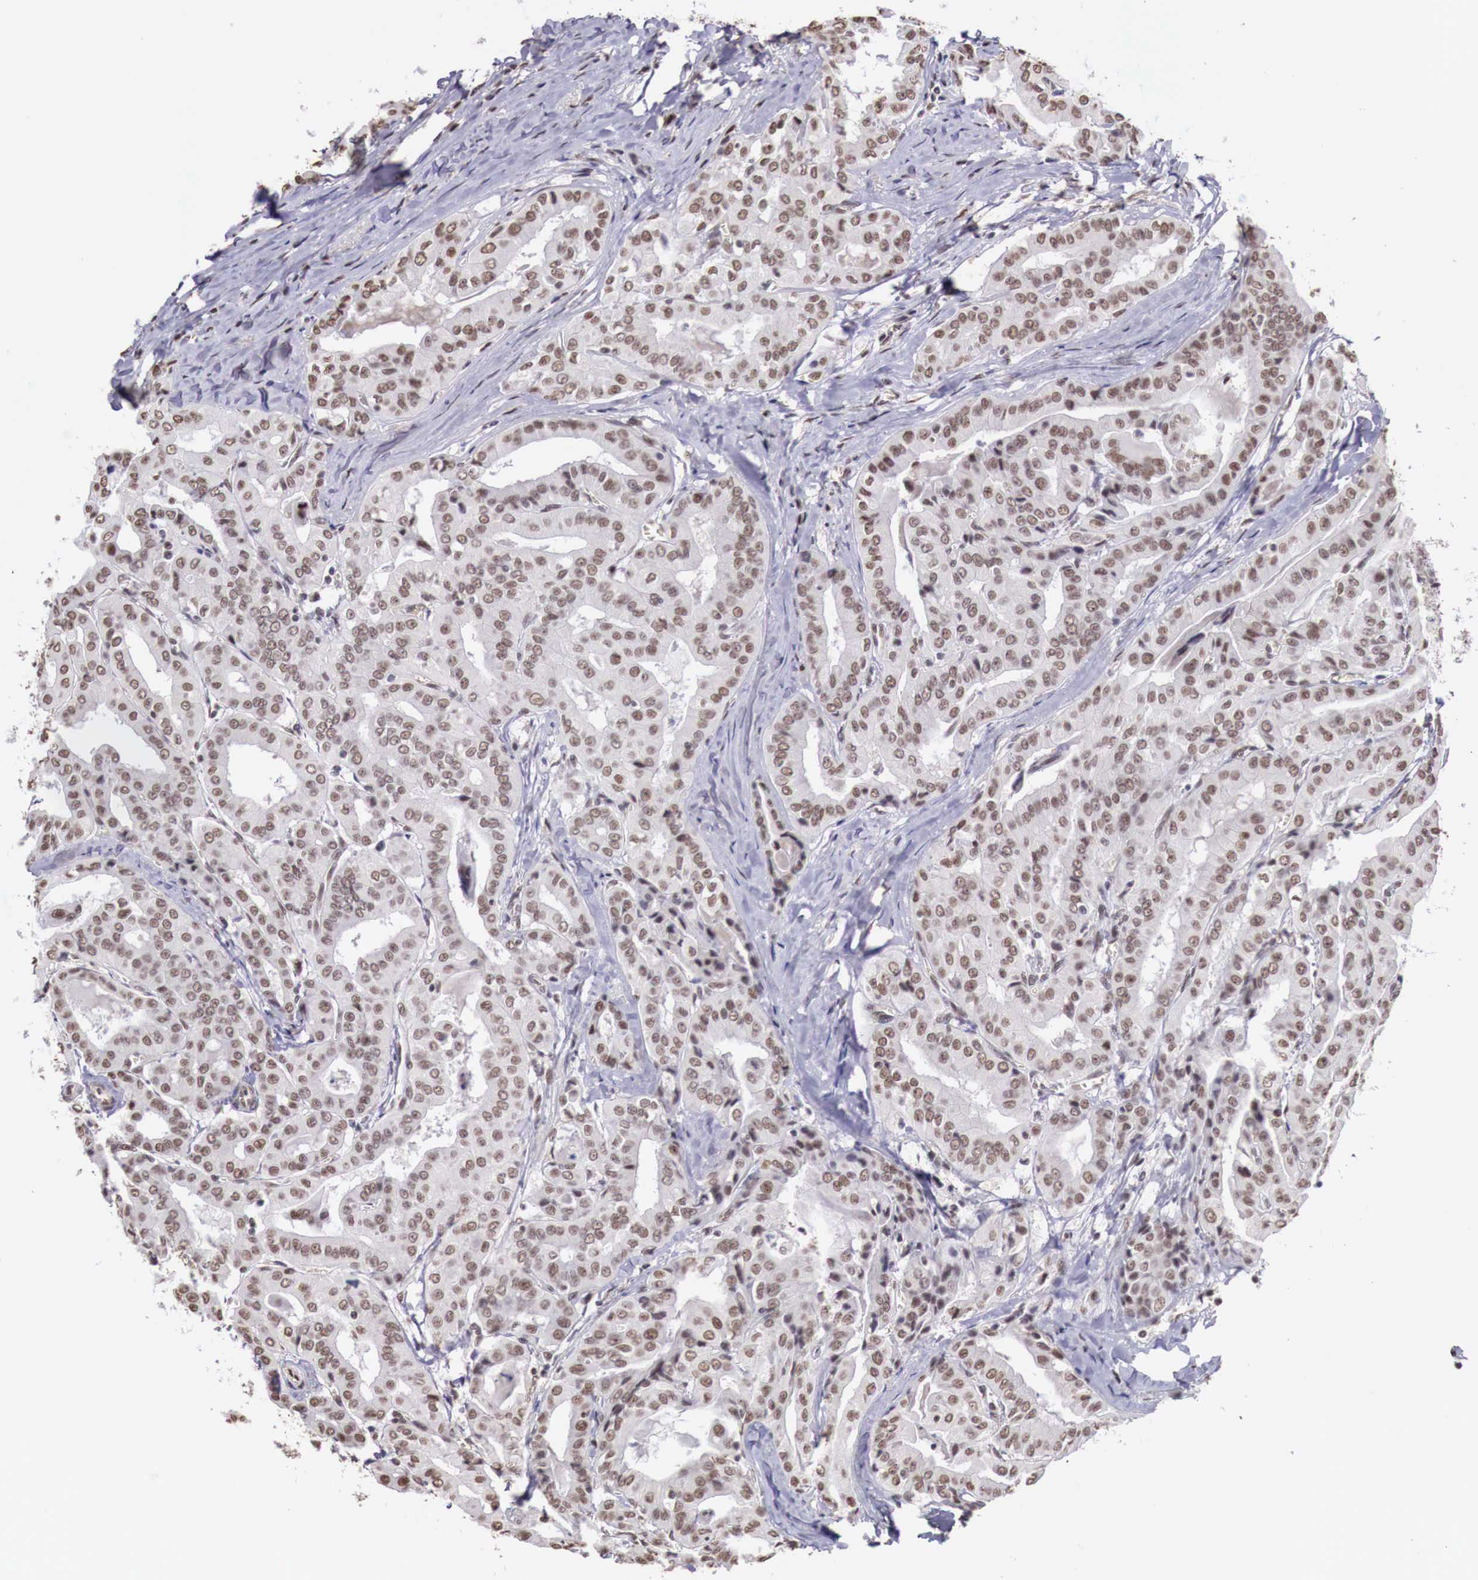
{"staining": {"intensity": "moderate", "quantity": ">75%", "location": "nuclear"}, "tissue": "thyroid cancer", "cell_type": "Tumor cells", "image_type": "cancer", "snomed": [{"axis": "morphology", "description": "Papillary adenocarcinoma, NOS"}, {"axis": "topography", "description": "Thyroid gland"}], "caption": "Tumor cells exhibit medium levels of moderate nuclear positivity in approximately >75% of cells in thyroid cancer.", "gene": "FOXP2", "patient": {"sex": "female", "age": 71}}